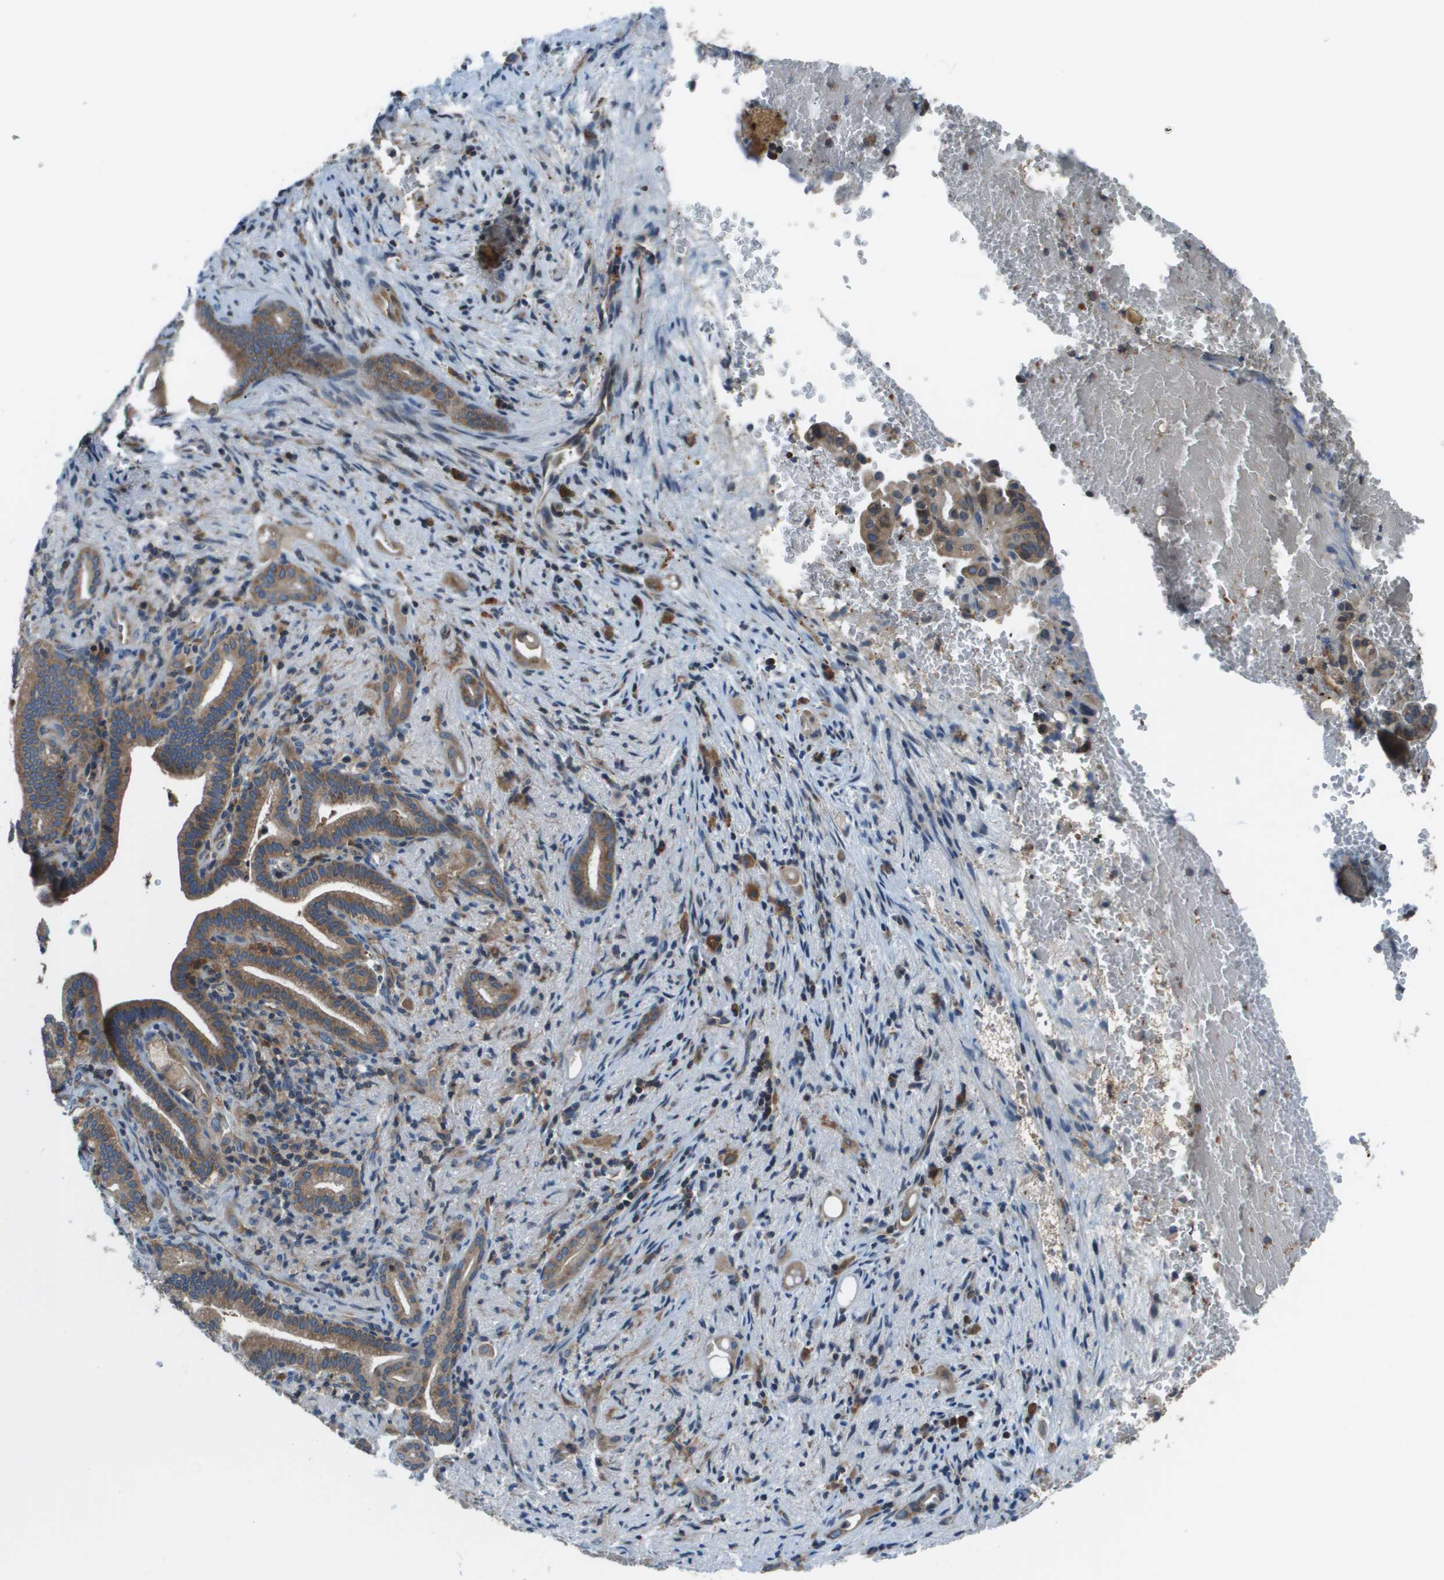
{"staining": {"intensity": "moderate", "quantity": ">75%", "location": "cytoplasmic/membranous"}, "tissue": "liver cancer", "cell_type": "Tumor cells", "image_type": "cancer", "snomed": [{"axis": "morphology", "description": "Cholangiocarcinoma"}, {"axis": "topography", "description": "Liver"}], "caption": "Immunohistochemistry staining of cholangiocarcinoma (liver), which displays medium levels of moderate cytoplasmic/membranous positivity in approximately >75% of tumor cells indicating moderate cytoplasmic/membranous protein expression. The staining was performed using DAB (3,3'-diaminobenzidine) (brown) for protein detection and nuclei were counterstained in hematoxylin (blue).", "gene": "EIF3B", "patient": {"sex": "female", "age": 68}}